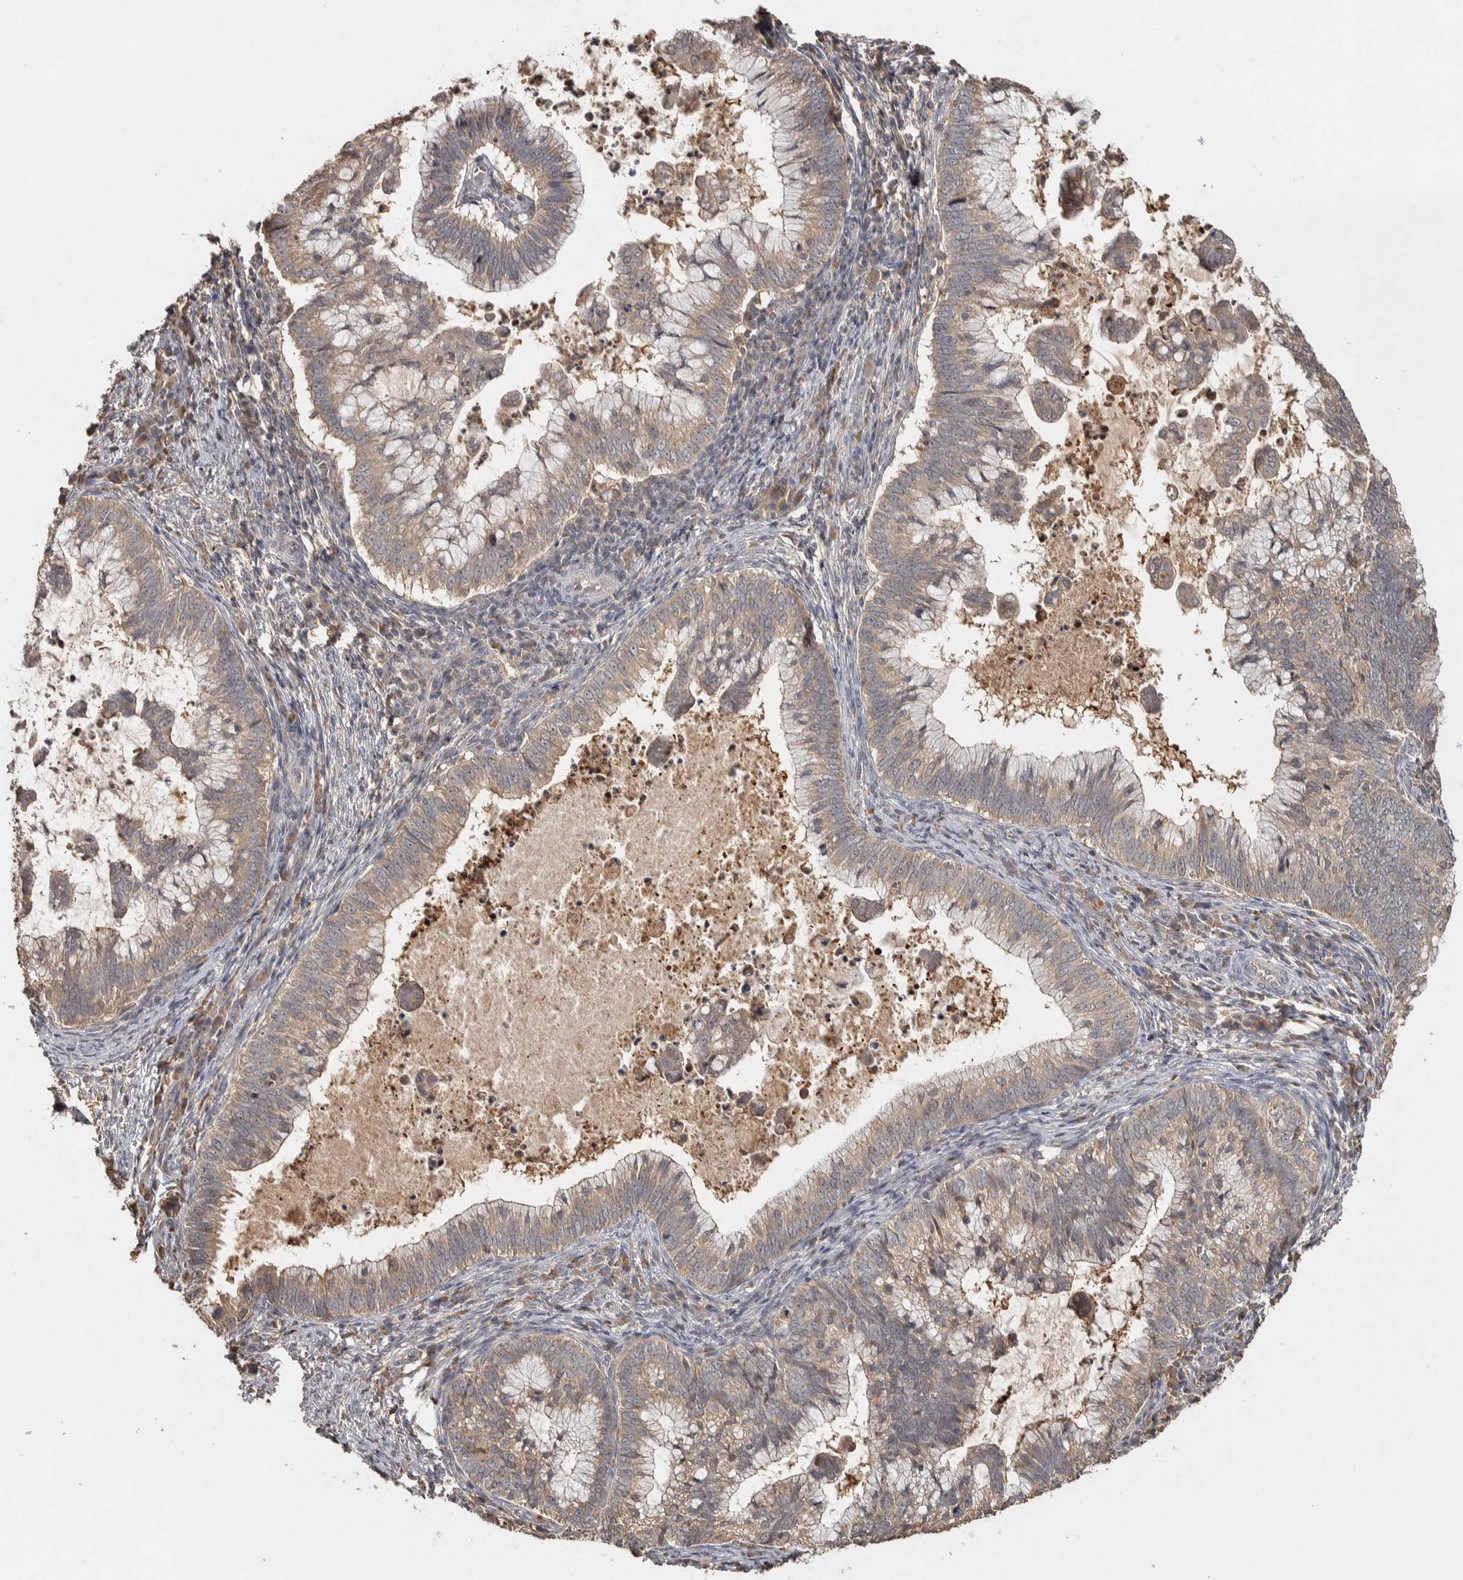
{"staining": {"intensity": "weak", "quantity": "25%-75%", "location": "cytoplasmic/membranous,nuclear"}, "tissue": "cervical cancer", "cell_type": "Tumor cells", "image_type": "cancer", "snomed": [{"axis": "morphology", "description": "Adenocarcinoma, NOS"}, {"axis": "topography", "description": "Cervix"}], "caption": "Cervical cancer stained with DAB immunohistochemistry (IHC) exhibits low levels of weak cytoplasmic/membranous and nuclear staining in about 25%-75% of tumor cells. The protein is shown in brown color, while the nuclei are stained blue.", "gene": "EIF3H", "patient": {"sex": "female", "age": 36}}